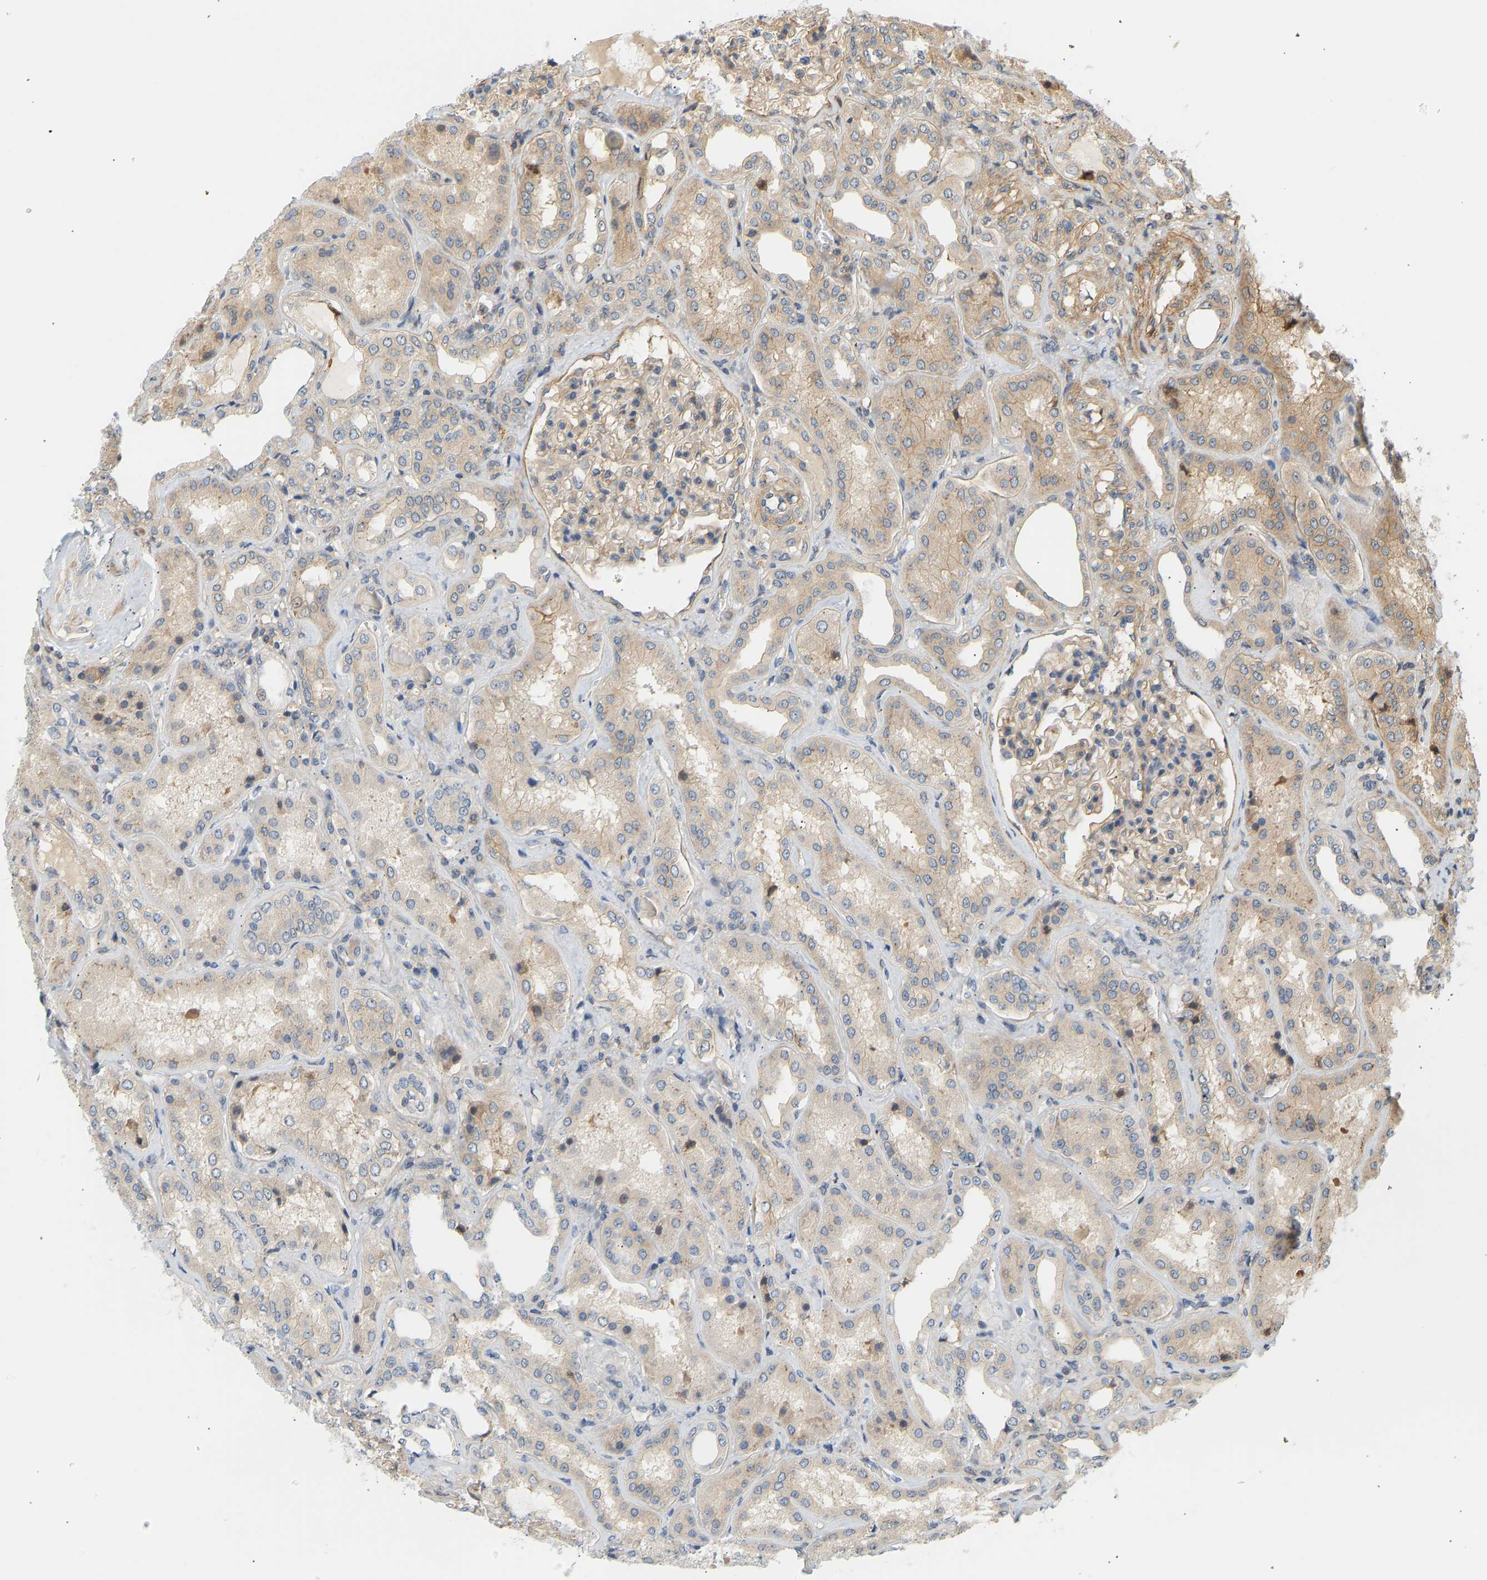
{"staining": {"intensity": "weak", "quantity": ">75%", "location": "cytoplasmic/membranous"}, "tissue": "kidney", "cell_type": "Cells in glomeruli", "image_type": "normal", "snomed": [{"axis": "morphology", "description": "Normal tissue, NOS"}, {"axis": "topography", "description": "Kidney"}], "caption": "Cells in glomeruli display low levels of weak cytoplasmic/membranous expression in approximately >75% of cells in benign human kidney.", "gene": "CEP57", "patient": {"sex": "female", "age": 56}}